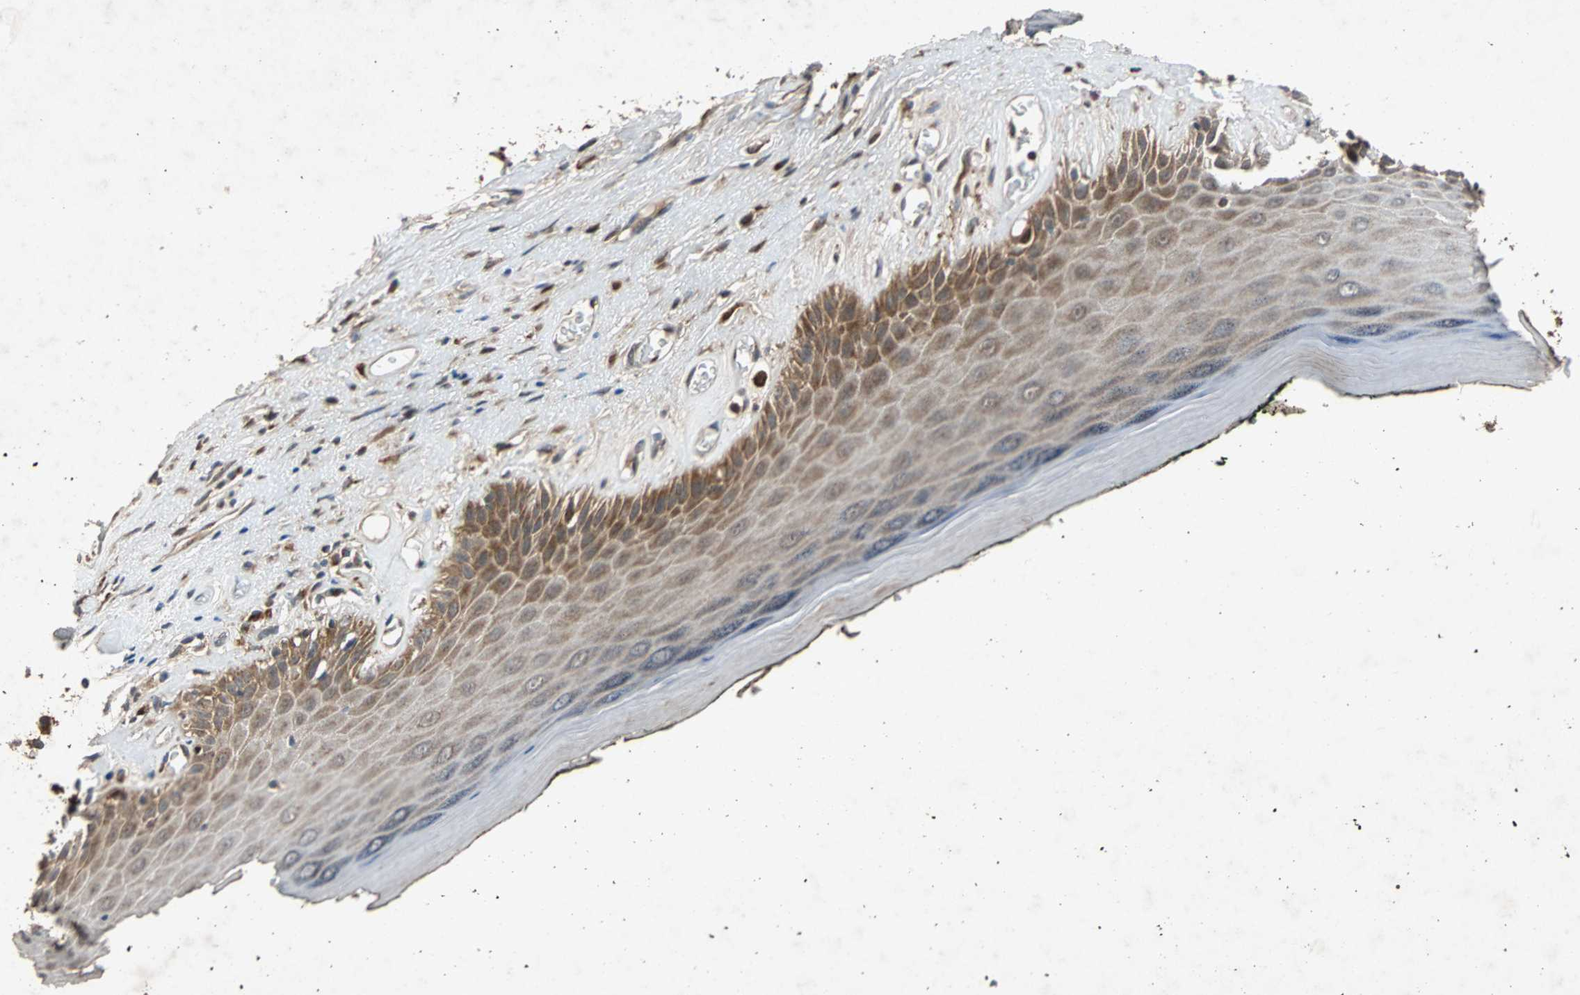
{"staining": {"intensity": "moderate", "quantity": ">75%", "location": "cytoplasmic/membranous"}, "tissue": "skin", "cell_type": "Epidermal cells", "image_type": "normal", "snomed": [{"axis": "morphology", "description": "Normal tissue, NOS"}, {"axis": "morphology", "description": "Inflammation, NOS"}, {"axis": "topography", "description": "Vulva"}], "caption": "DAB immunohistochemical staining of normal skin demonstrates moderate cytoplasmic/membranous protein staining in about >75% of epidermal cells. (brown staining indicates protein expression, while blue staining denotes nuclei).", "gene": "USP31", "patient": {"sex": "female", "age": 84}}